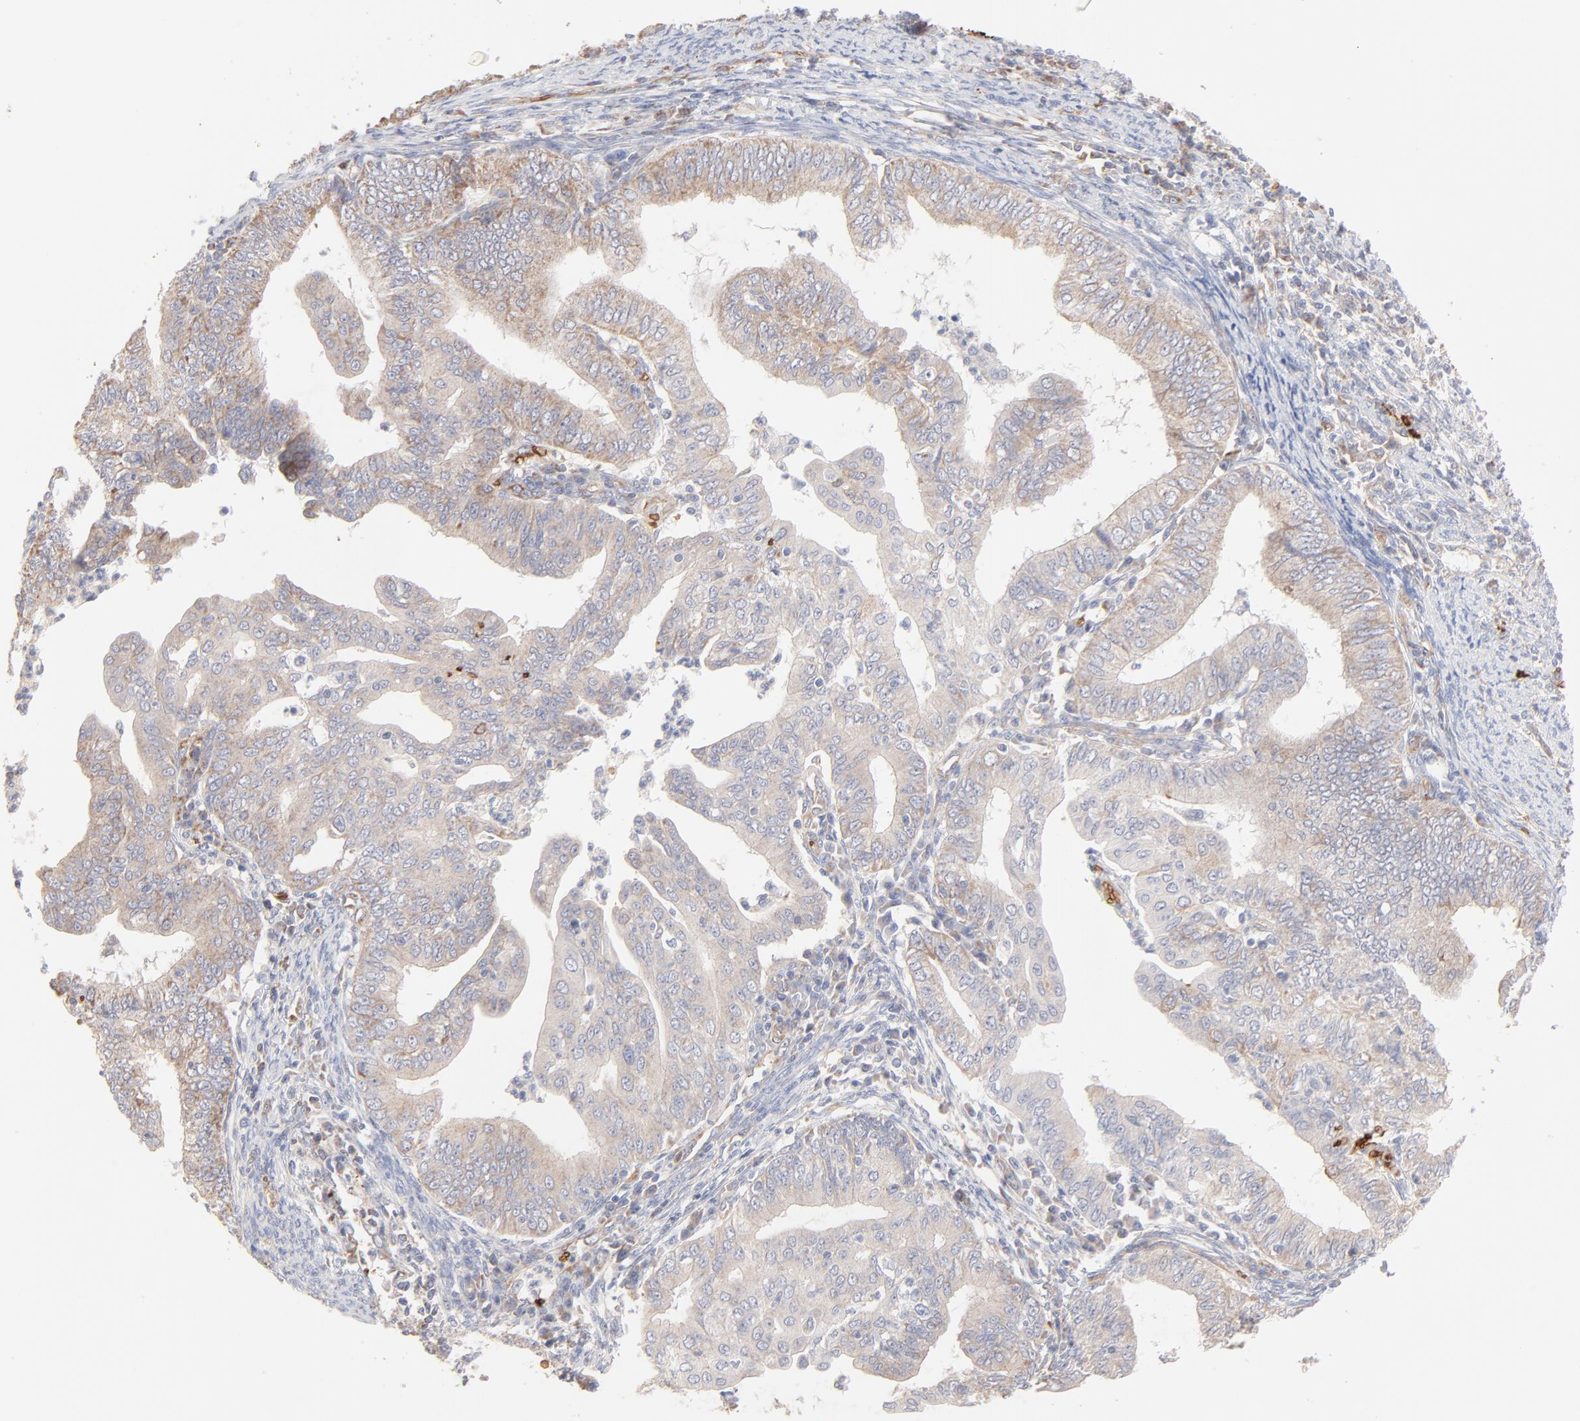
{"staining": {"intensity": "weak", "quantity": ">75%", "location": "cytoplasmic/membranous"}, "tissue": "endometrial cancer", "cell_type": "Tumor cells", "image_type": "cancer", "snomed": [{"axis": "morphology", "description": "Adenocarcinoma, NOS"}, {"axis": "topography", "description": "Endometrium"}], "caption": "Immunohistochemical staining of adenocarcinoma (endometrial) shows weak cytoplasmic/membranous protein staining in approximately >75% of tumor cells.", "gene": "SPTB", "patient": {"sex": "female", "age": 66}}